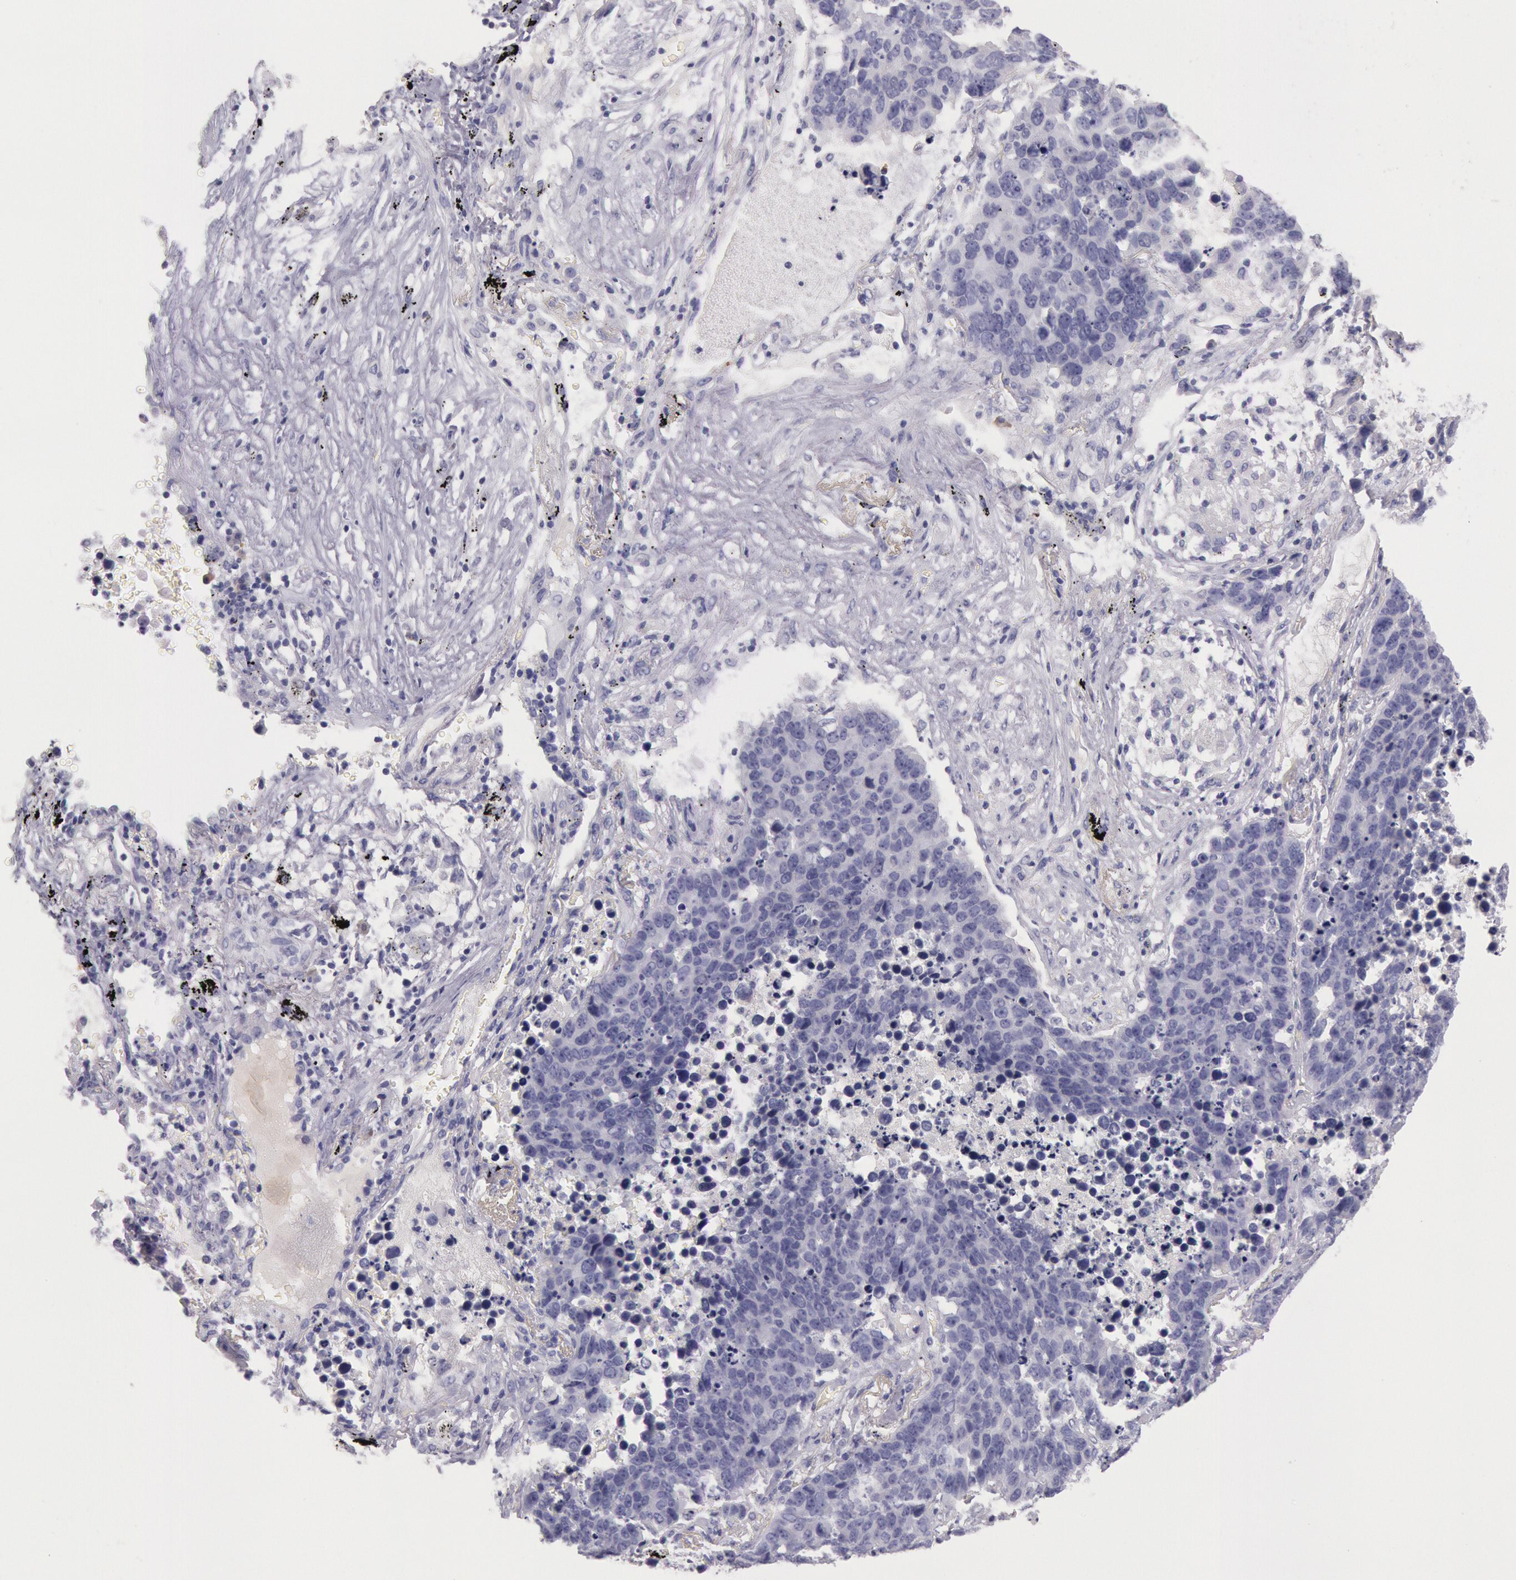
{"staining": {"intensity": "negative", "quantity": "none", "location": "none"}, "tissue": "lung cancer", "cell_type": "Tumor cells", "image_type": "cancer", "snomed": [{"axis": "morphology", "description": "Carcinoid, malignant, NOS"}, {"axis": "topography", "description": "Lung"}], "caption": "Tumor cells show no significant protein positivity in carcinoid (malignant) (lung). (Stains: DAB immunohistochemistry (IHC) with hematoxylin counter stain, Microscopy: brightfield microscopy at high magnification).", "gene": "EGFR", "patient": {"sex": "male", "age": 60}}